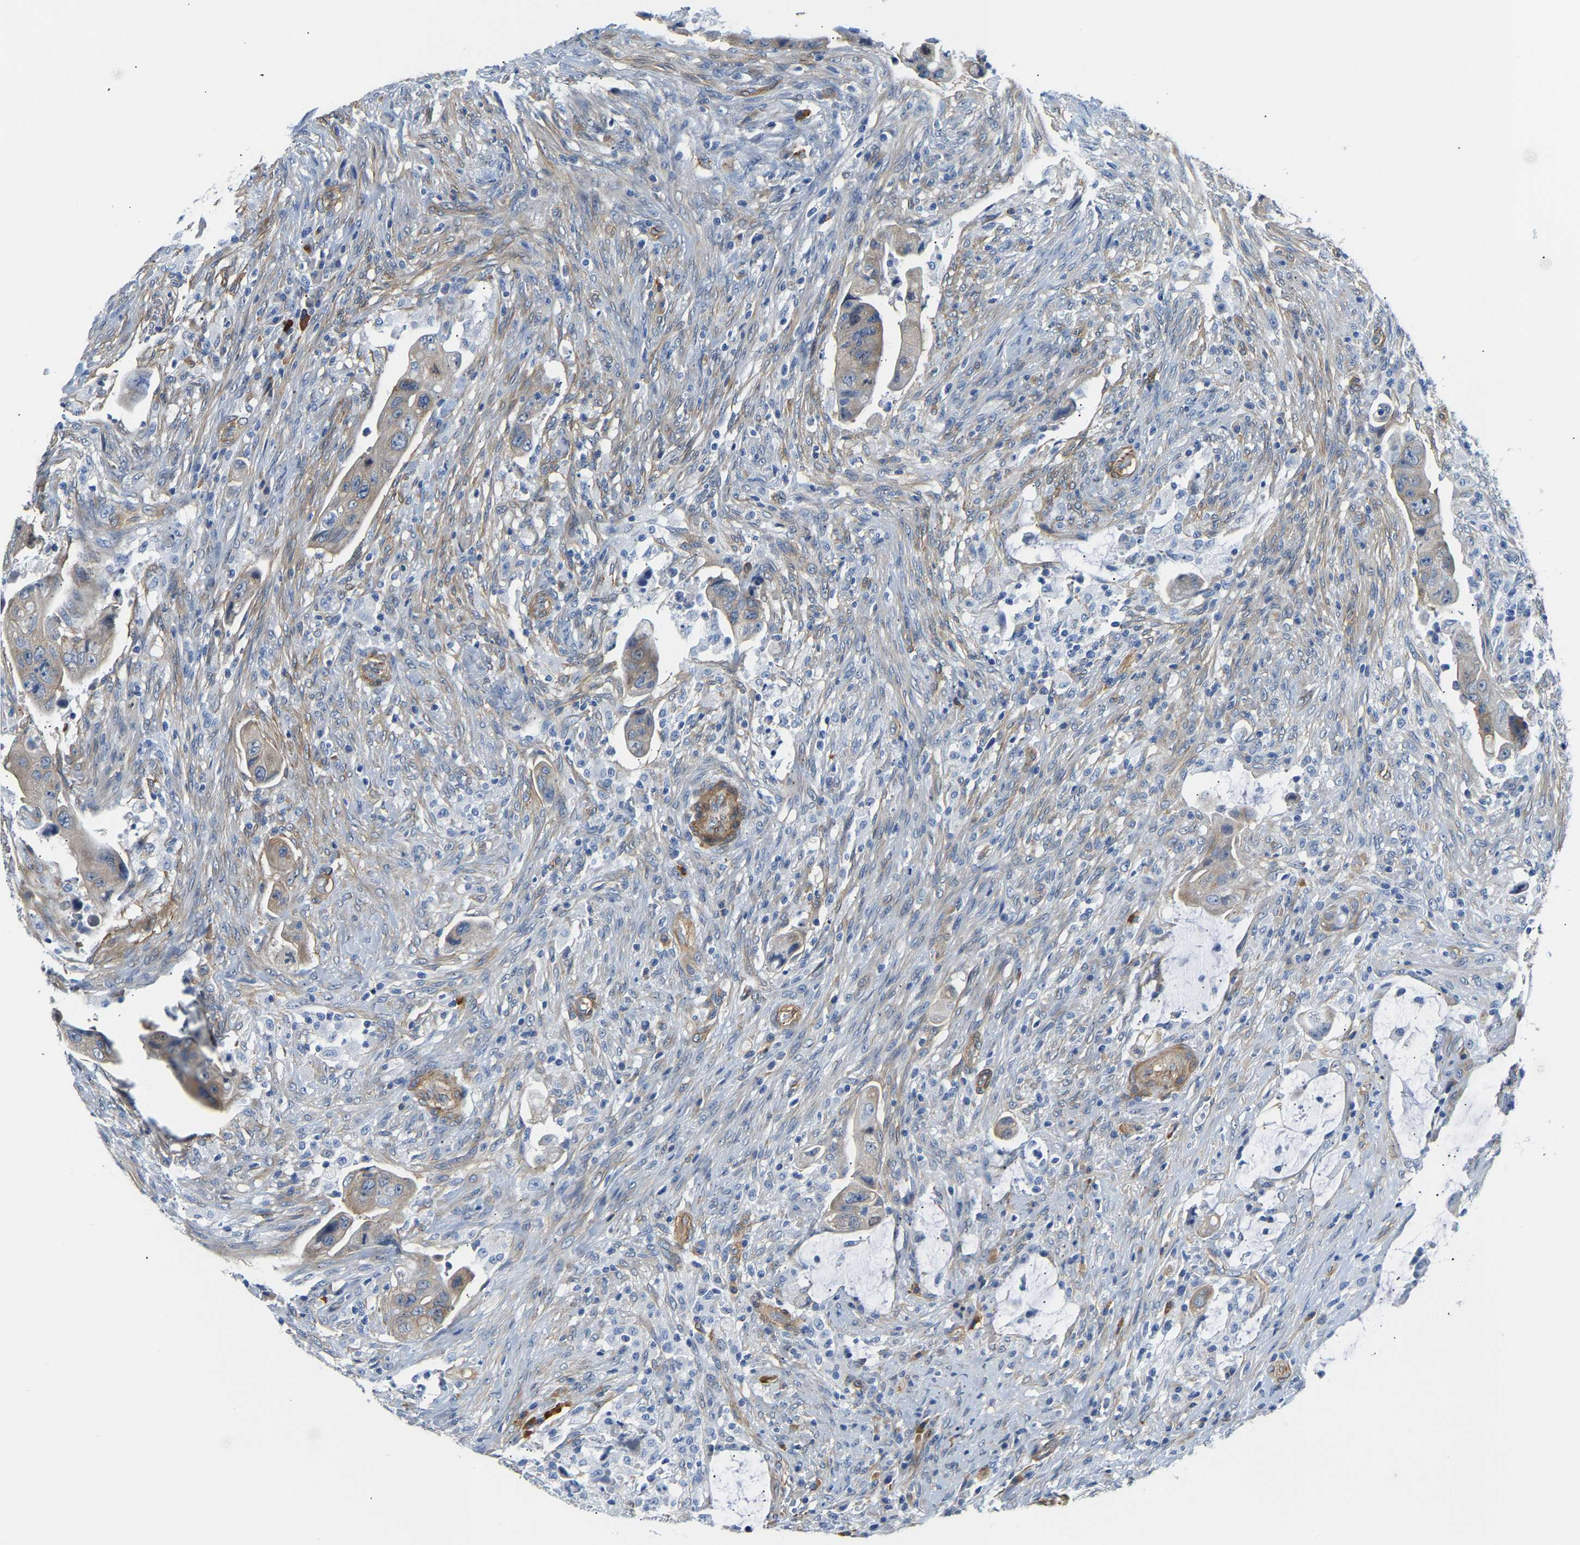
{"staining": {"intensity": "negative", "quantity": "none", "location": "none"}, "tissue": "colorectal cancer", "cell_type": "Tumor cells", "image_type": "cancer", "snomed": [{"axis": "morphology", "description": "Adenocarcinoma, NOS"}, {"axis": "topography", "description": "Rectum"}], "caption": "Human colorectal cancer (adenocarcinoma) stained for a protein using immunohistochemistry (IHC) exhibits no expression in tumor cells.", "gene": "PAWR", "patient": {"sex": "female", "age": 71}}